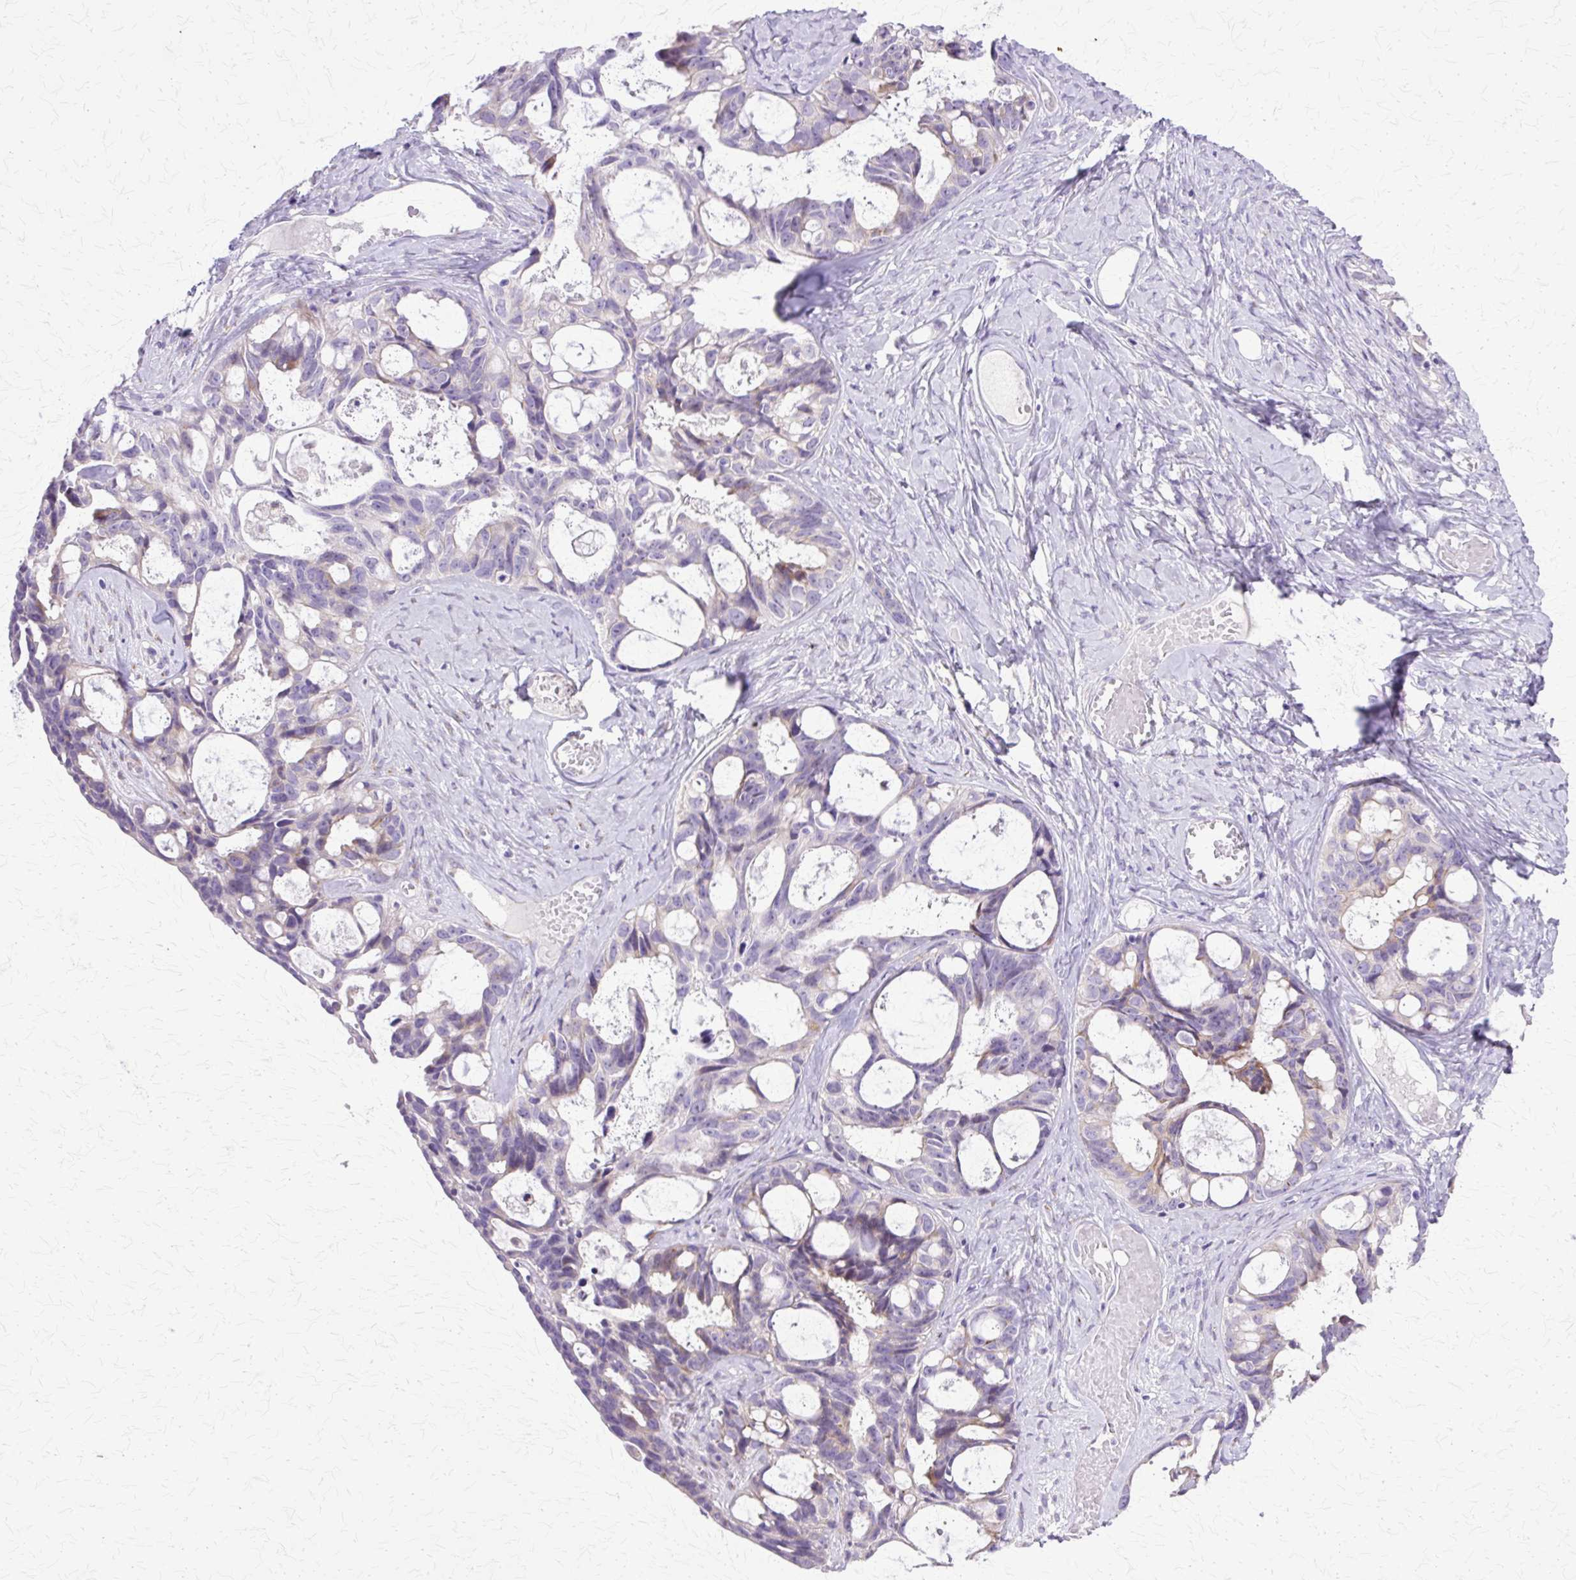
{"staining": {"intensity": "moderate", "quantity": "<25%", "location": "cytoplasmic/membranous"}, "tissue": "ovarian cancer", "cell_type": "Tumor cells", "image_type": "cancer", "snomed": [{"axis": "morphology", "description": "Cystadenocarcinoma, serous, NOS"}, {"axis": "topography", "description": "Ovary"}], "caption": "Immunohistochemical staining of human serous cystadenocarcinoma (ovarian) reveals low levels of moderate cytoplasmic/membranous protein expression in approximately <25% of tumor cells.", "gene": "TBC1D3G", "patient": {"sex": "female", "age": 69}}